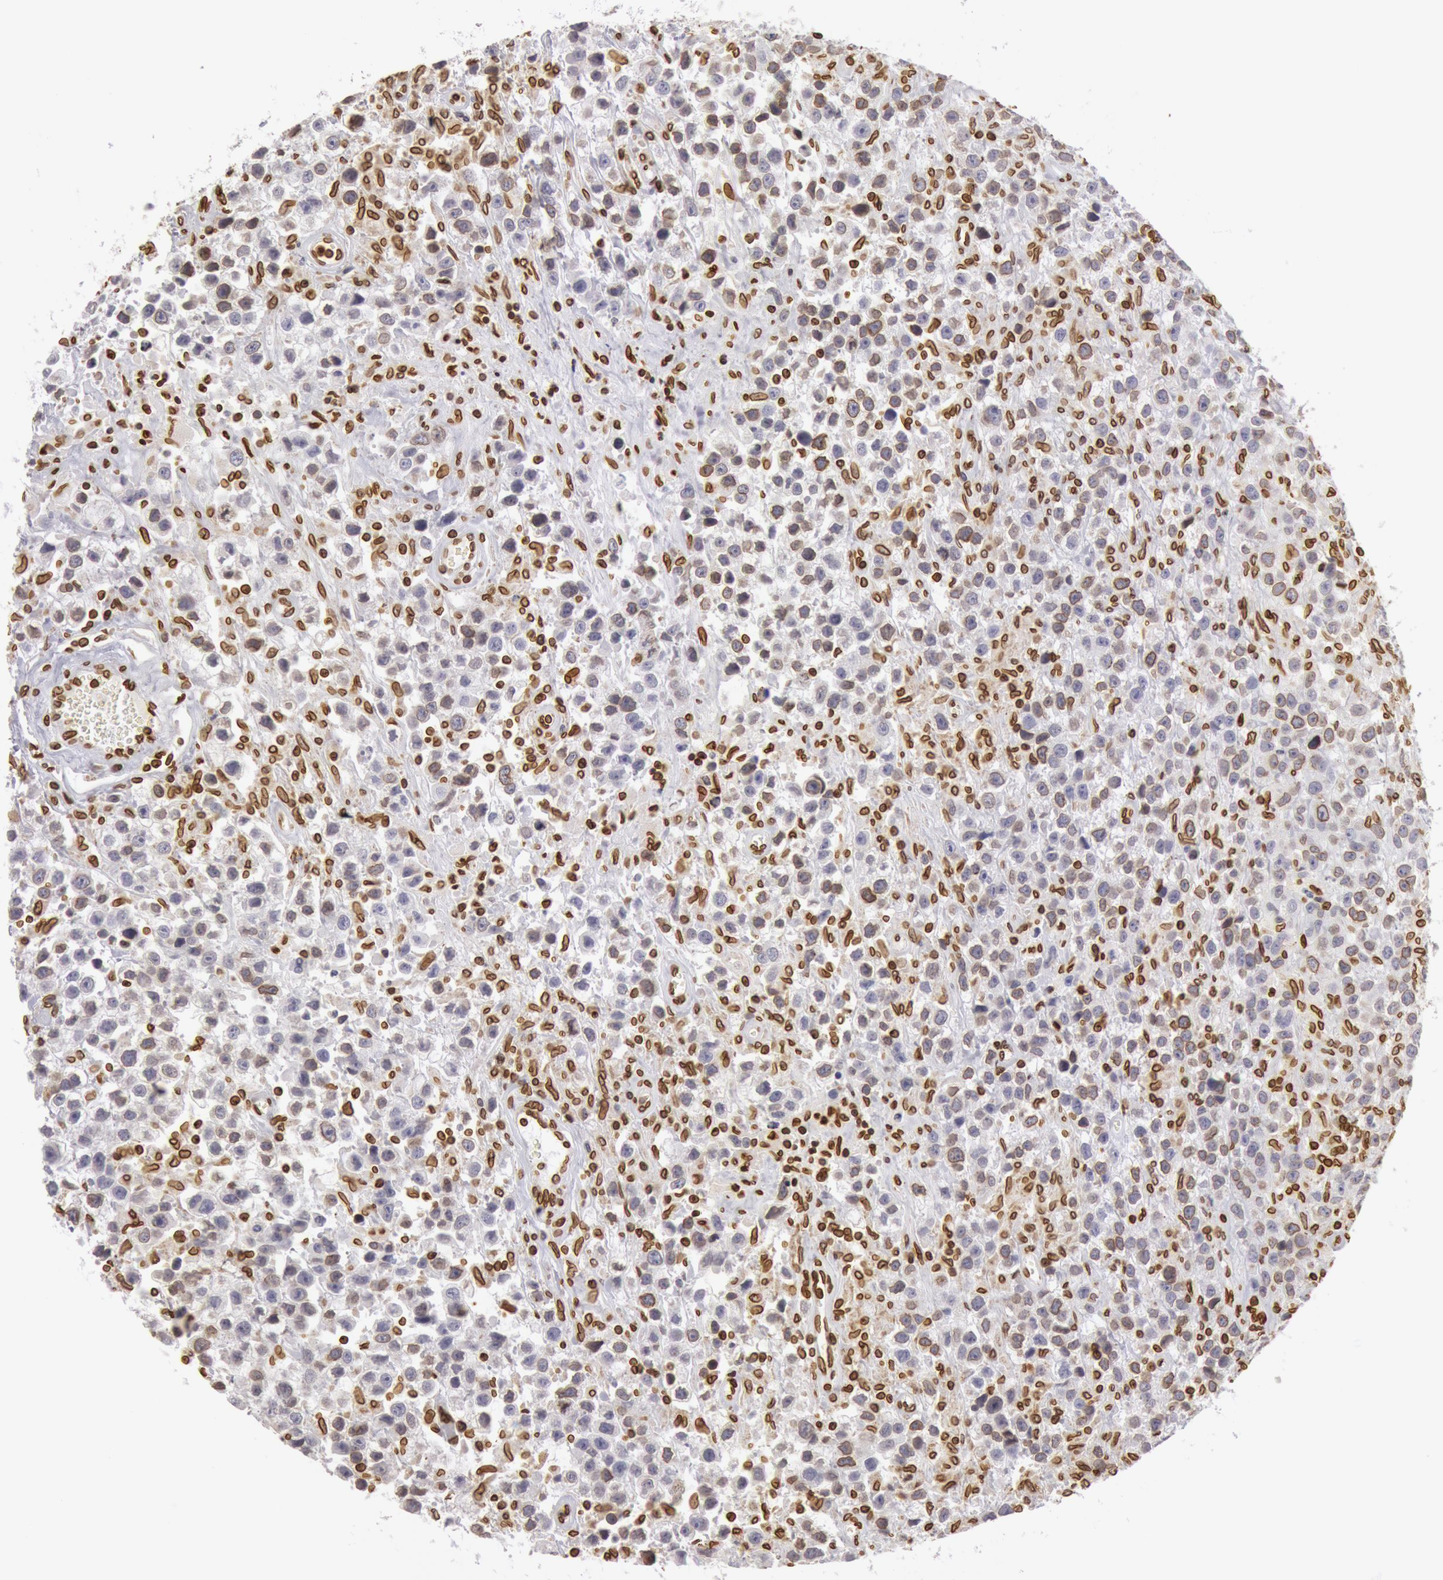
{"staining": {"intensity": "moderate", "quantity": "<25%", "location": "cytoplasmic/membranous,nuclear"}, "tissue": "testis cancer", "cell_type": "Tumor cells", "image_type": "cancer", "snomed": [{"axis": "morphology", "description": "Seminoma, NOS"}, {"axis": "topography", "description": "Testis"}], "caption": "Testis seminoma was stained to show a protein in brown. There is low levels of moderate cytoplasmic/membranous and nuclear expression in about <25% of tumor cells.", "gene": "SUN2", "patient": {"sex": "male", "age": 43}}